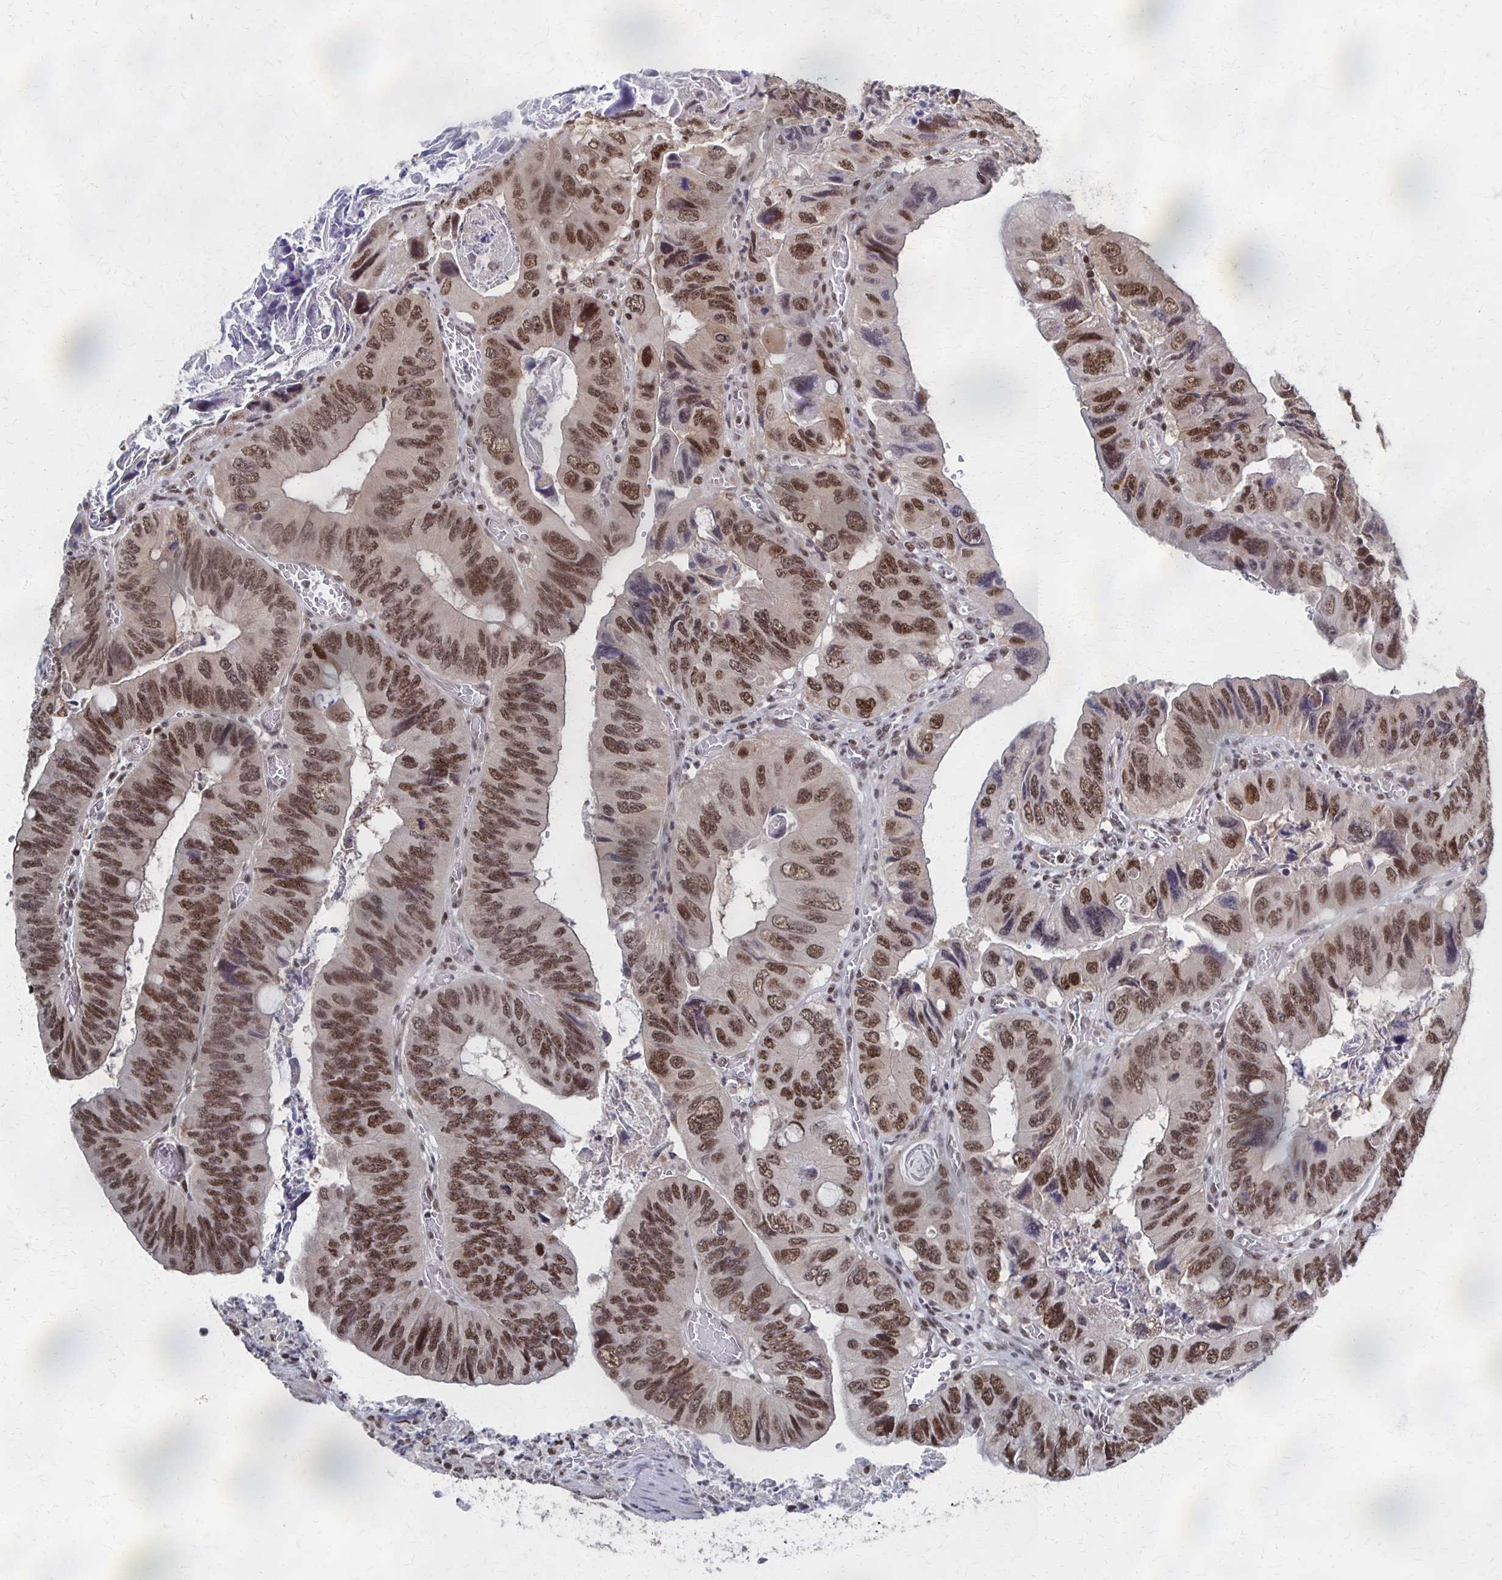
{"staining": {"intensity": "moderate", "quantity": ">75%", "location": "cytoplasmic/membranous,nuclear"}, "tissue": "colorectal cancer", "cell_type": "Tumor cells", "image_type": "cancer", "snomed": [{"axis": "morphology", "description": "Adenocarcinoma, NOS"}, {"axis": "topography", "description": "Colon"}], "caption": "Moderate cytoplasmic/membranous and nuclear expression is present in approximately >75% of tumor cells in colorectal cancer.", "gene": "GTF2B", "patient": {"sex": "female", "age": 84}}